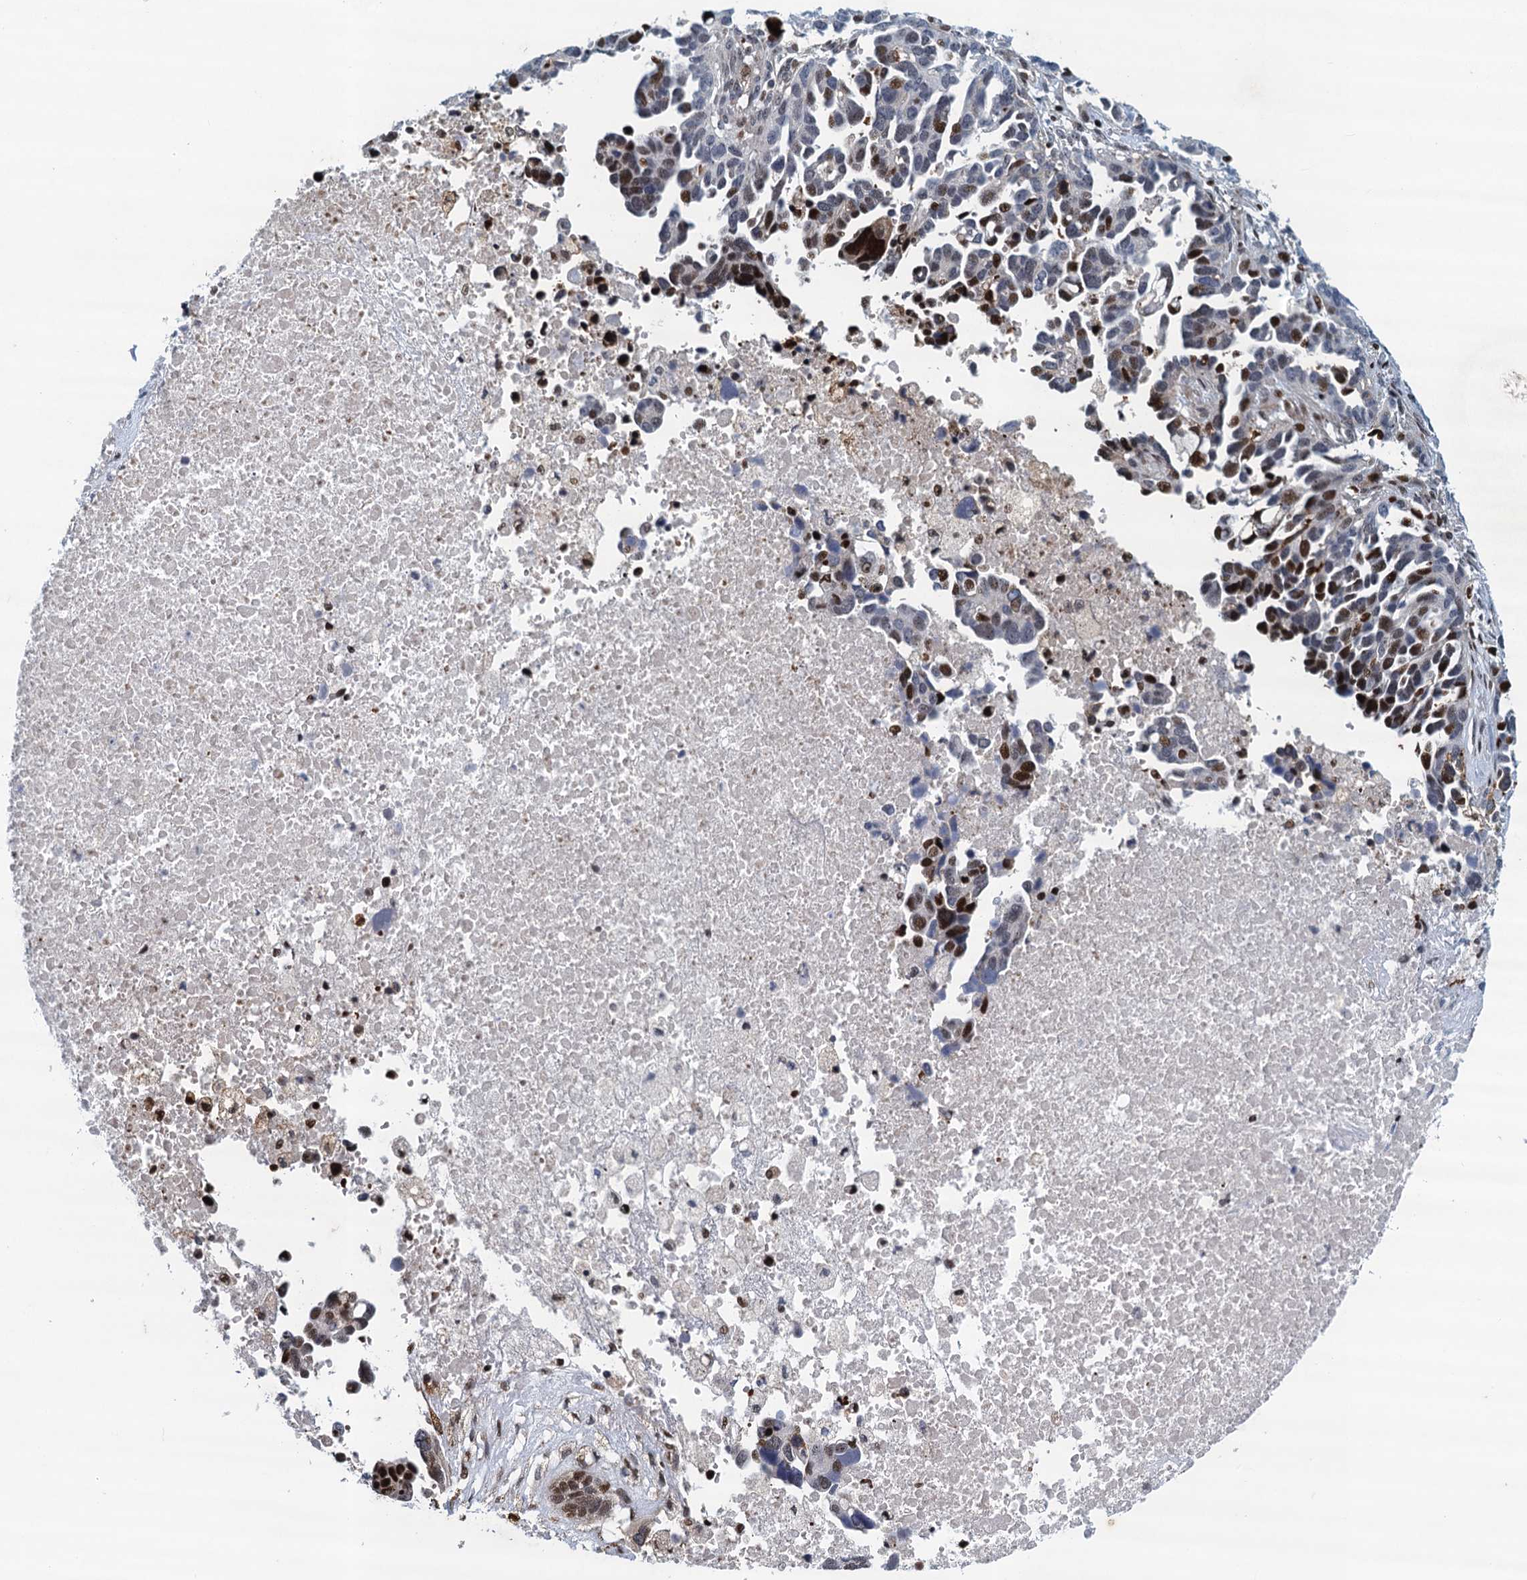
{"staining": {"intensity": "moderate", "quantity": "<25%", "location": "nuclear"}, "tissue": "ovarian cancer", "cell_type": "Tumor cells", "image_type": "cancer", "snomed": [{"axis": "morphology", "description": "Cystadenocarcinoma, serous, NOS"}, {"axis": "topography", "description": "Ovary"}], "caption": "Protein staining demonstrates moderate nuclear staining in approximately <25% of tumor cells in ovarian cancer. The protein of interest is stained brown, and the nuclei are stained in blue (DAB (3,3'-diaminobenzidine) IHC with brightfield microscopy, high magnification).", "gene": "ANKRD13D", "patient": {"sex": "female", "age": 54}}